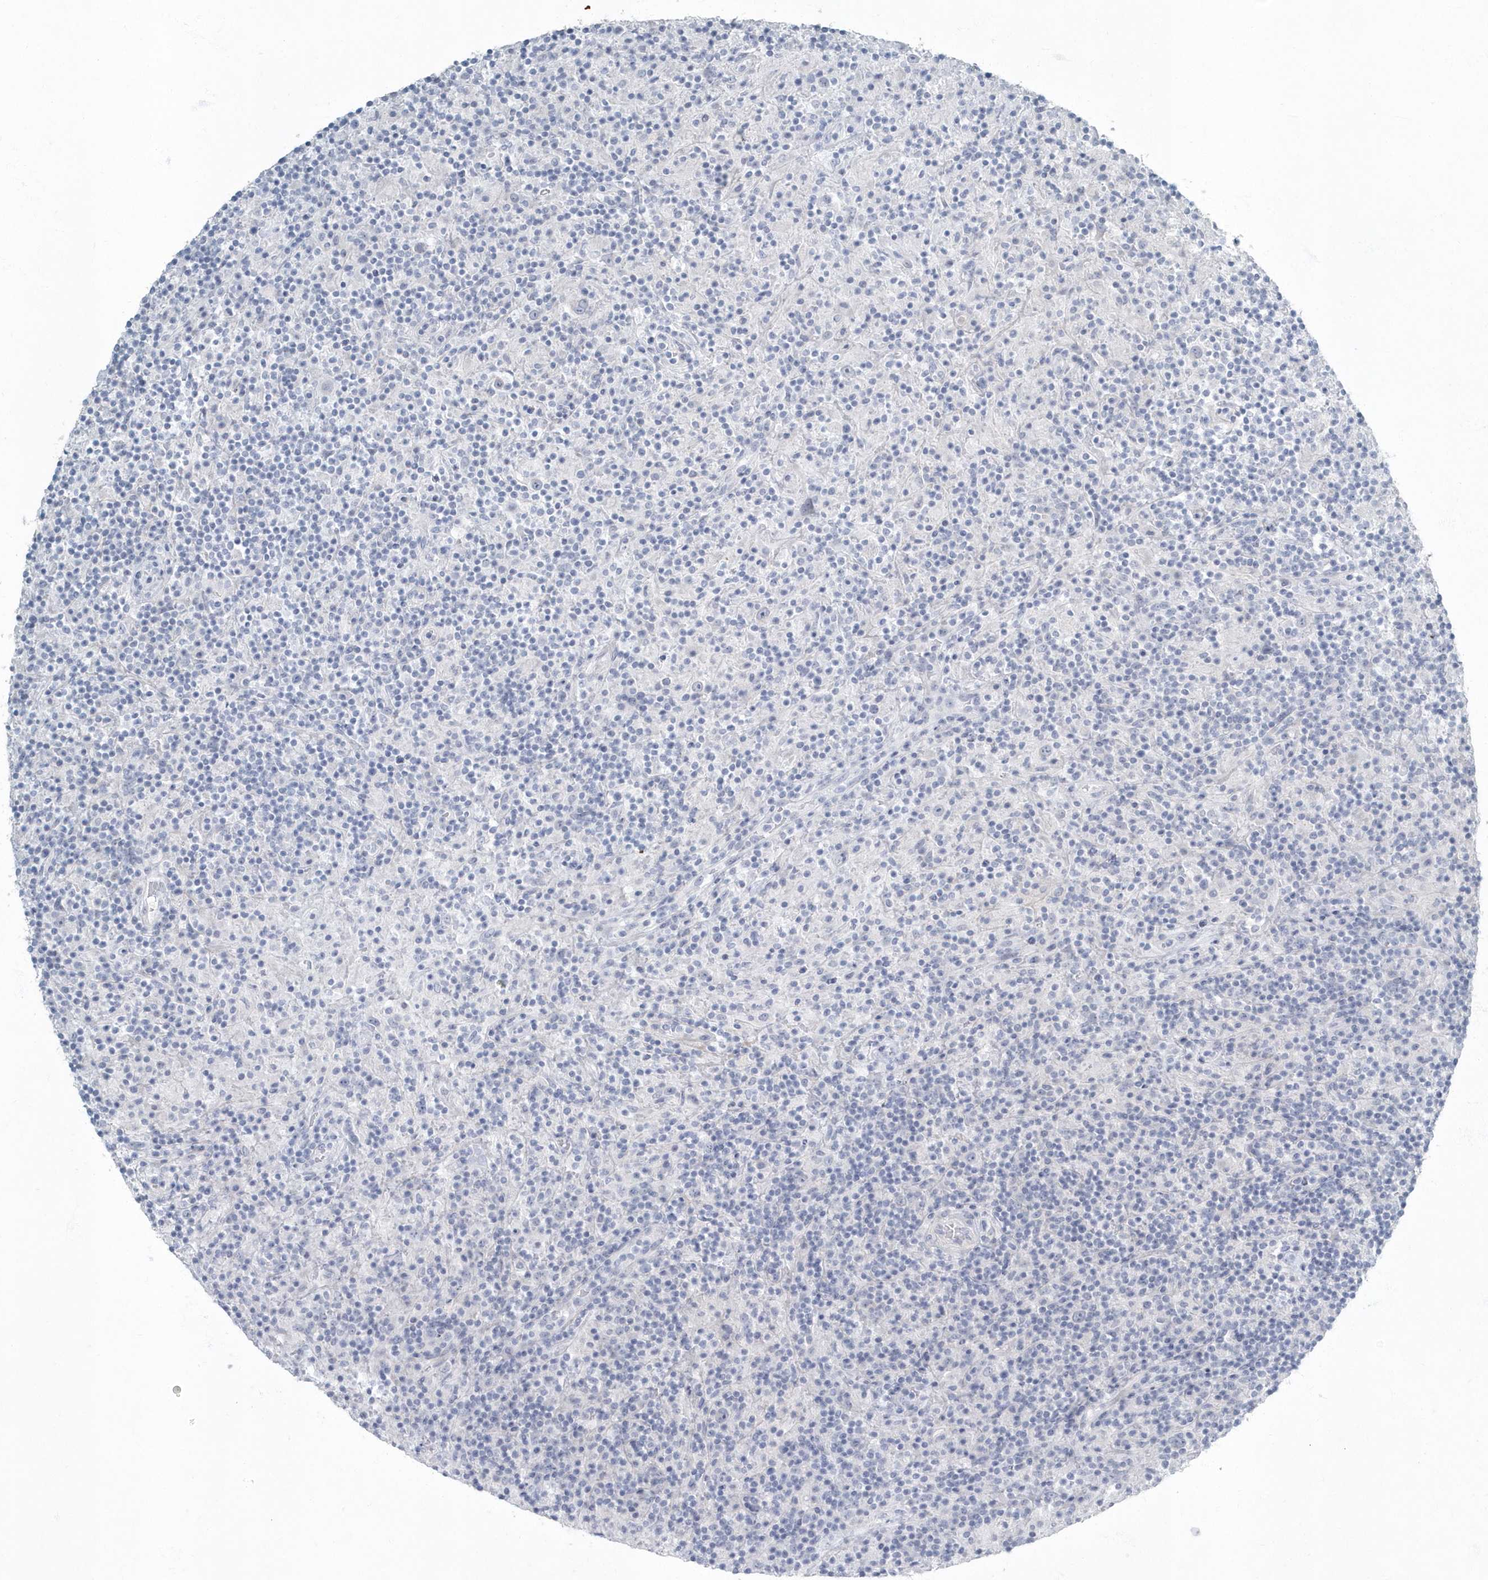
{"staining": {"intensity": "negative", "quantity": "none", "location": "none"}, "tissue": "lymphoma", "cell_type": "Tumor cells", "image_type": "cancer", "snomed": [{"axis": "morphology", "description": "Hodgkin's disease, NOS"}, {"axis": "topography", "description": "Lymph node"}], "caption": "A high-resolution micrograph shows IHC staining of Hodgkin's disease, which demonstrates no significant positivity in tumor cells. Nuclei are stained in blue.", "gene": "MYOT", "patient": {"sex": "male", "age": 70}}